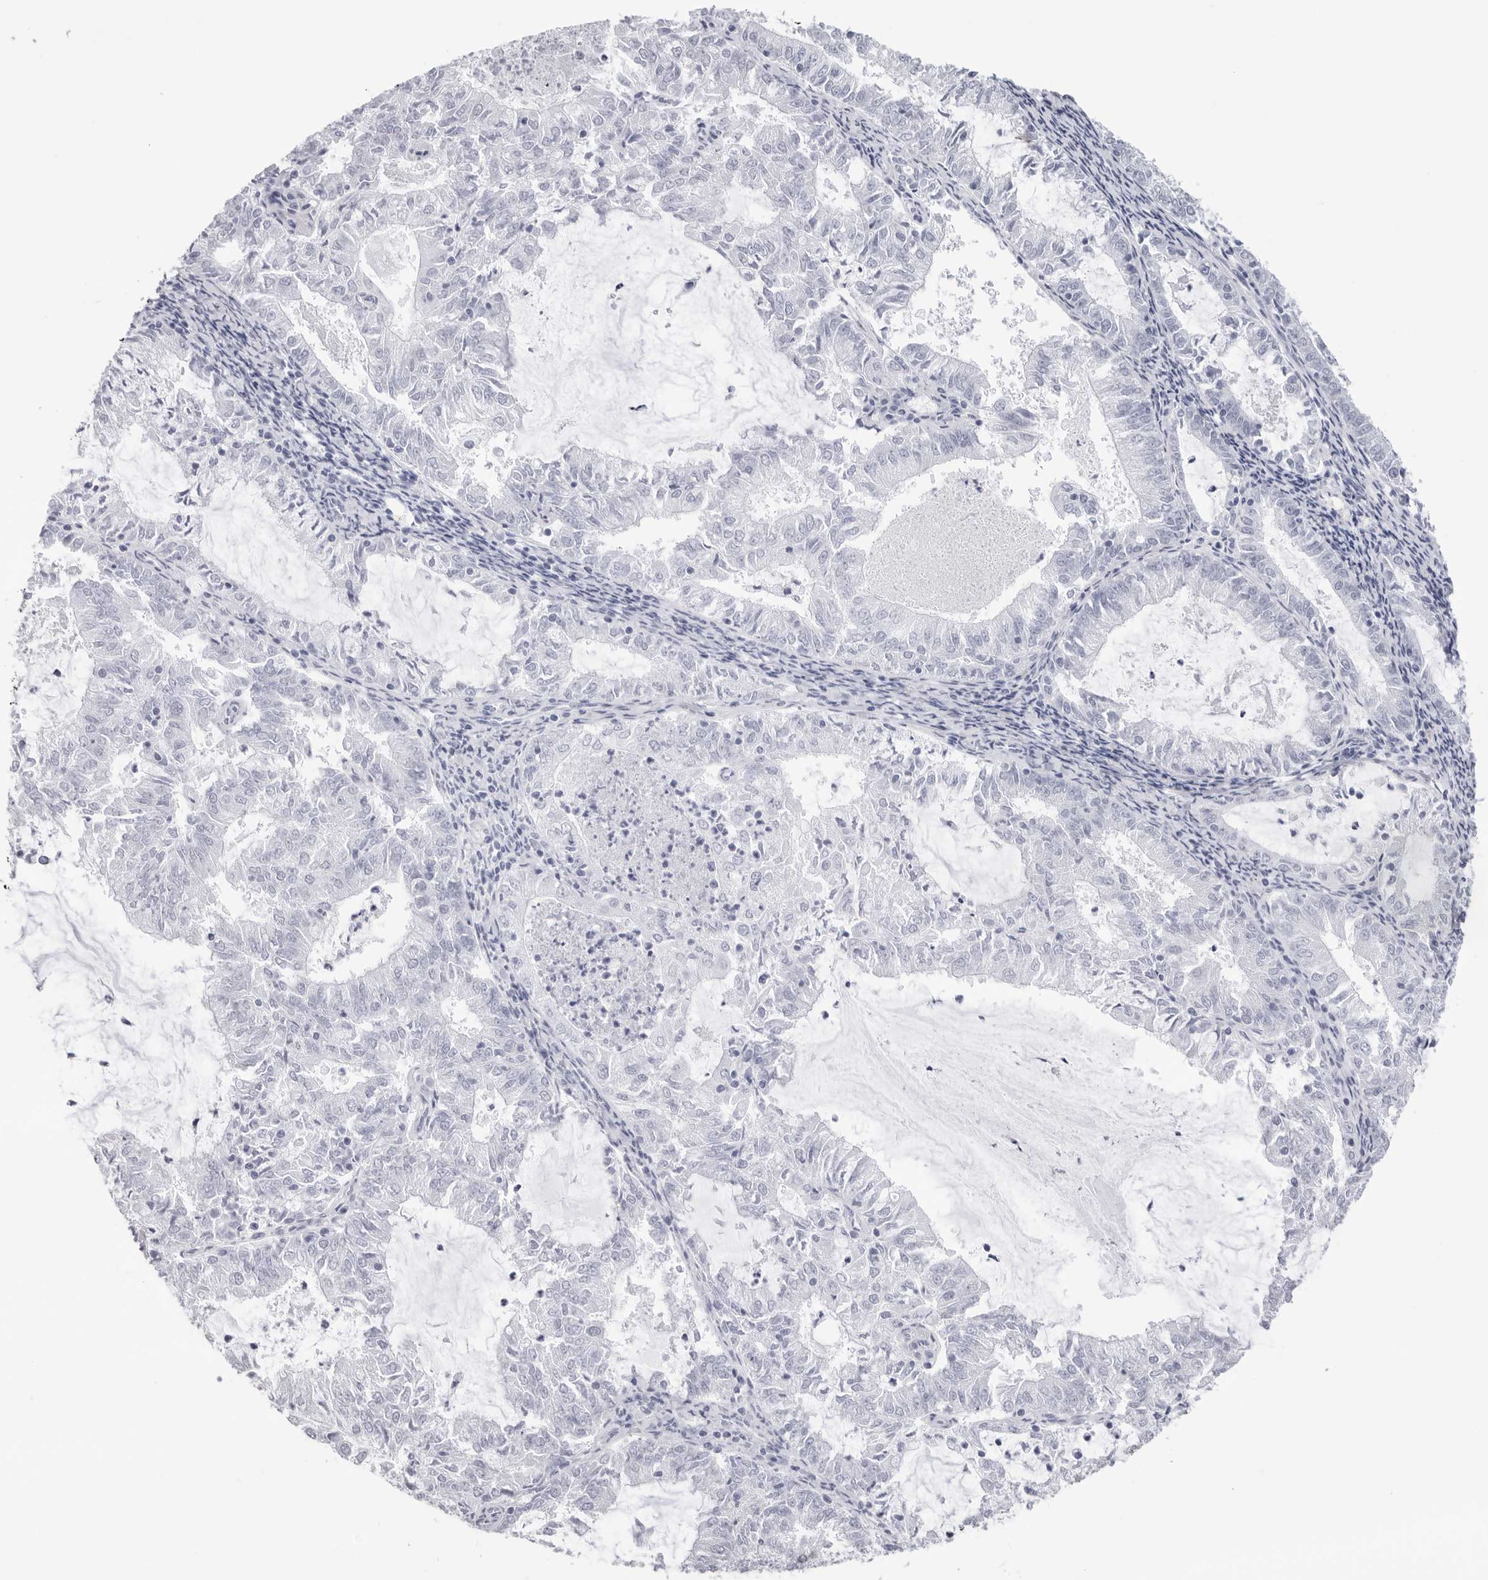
{"staining": {"intensity": "negative", "quantity": "none", "location": "none"}, "tissue": "endometrial cancer", "cell_type": "Tumor cells", "image_type": "cancer", "snomed": [{"axis": "morphology", "description": "Adenocarcinoma, NOS"}, {"axis": "topography", "description": "Endometrium"}], "caption": "Tumor cells are negative for protein expression in human adenocarcinoma (endometrial).", "gene": "CST2", "patient": {"sex": "female", "age": 57}}